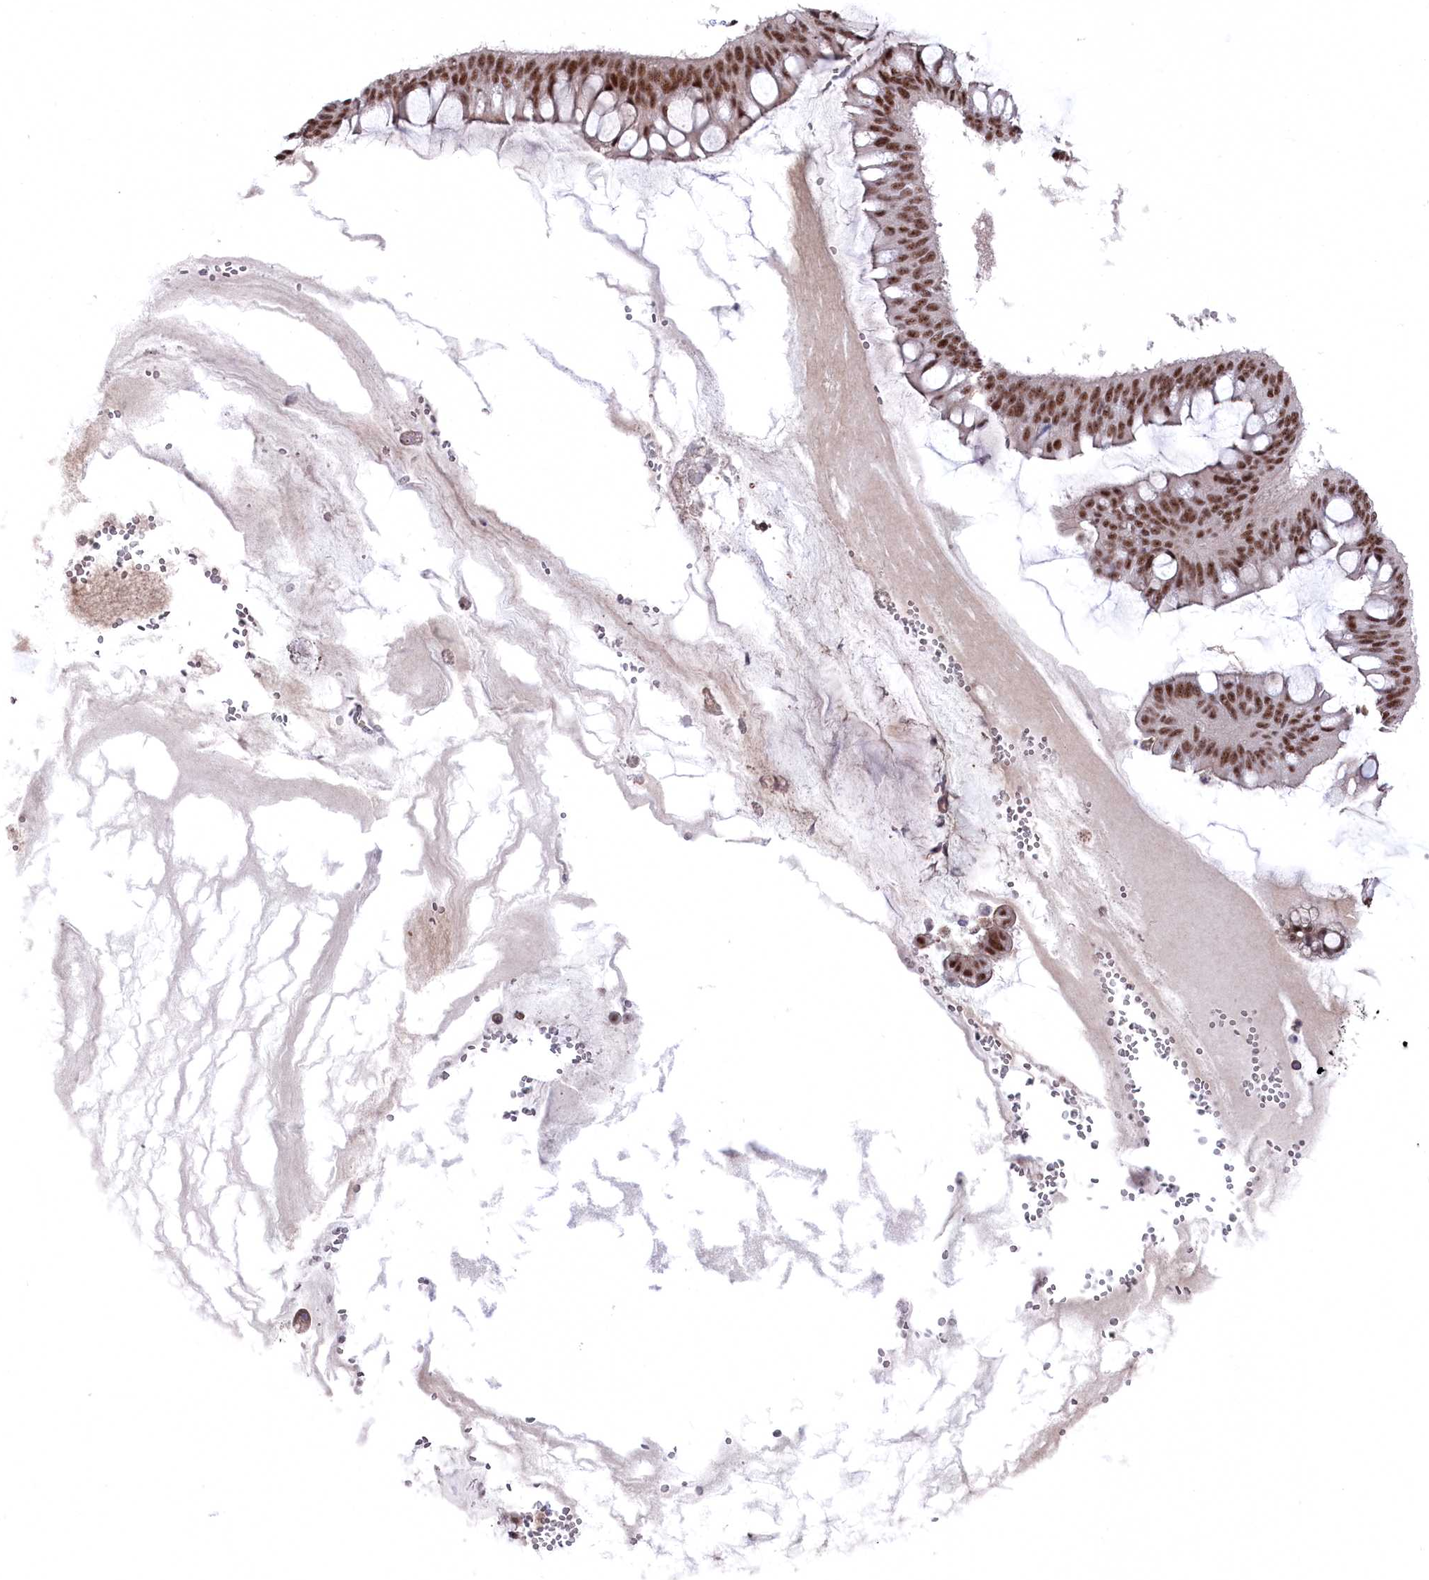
{"staining": {"intensity": "moderate", "quantity": ">75%", "location": "nuclear"}, "tissue": "ovarian cancer", "cell_type": "Tumor cells", "image_type": "cancer", "snomed": [{"axis": "morphology", "description": "Cystadenocarcinoma, mucinous, NOS"}, {"axis": "topography", "description": "Ovary"}], "caption": "Ovarian mucinous cystadenocarcinoma stained with DAB (3,3'-diaminobenzidine) IHC reveals medium levels of moderate nuclear expression in approximately >75% of tumor cells.", "gene": "POLR2H", "patient": {"sex": "female", "age": 73}}